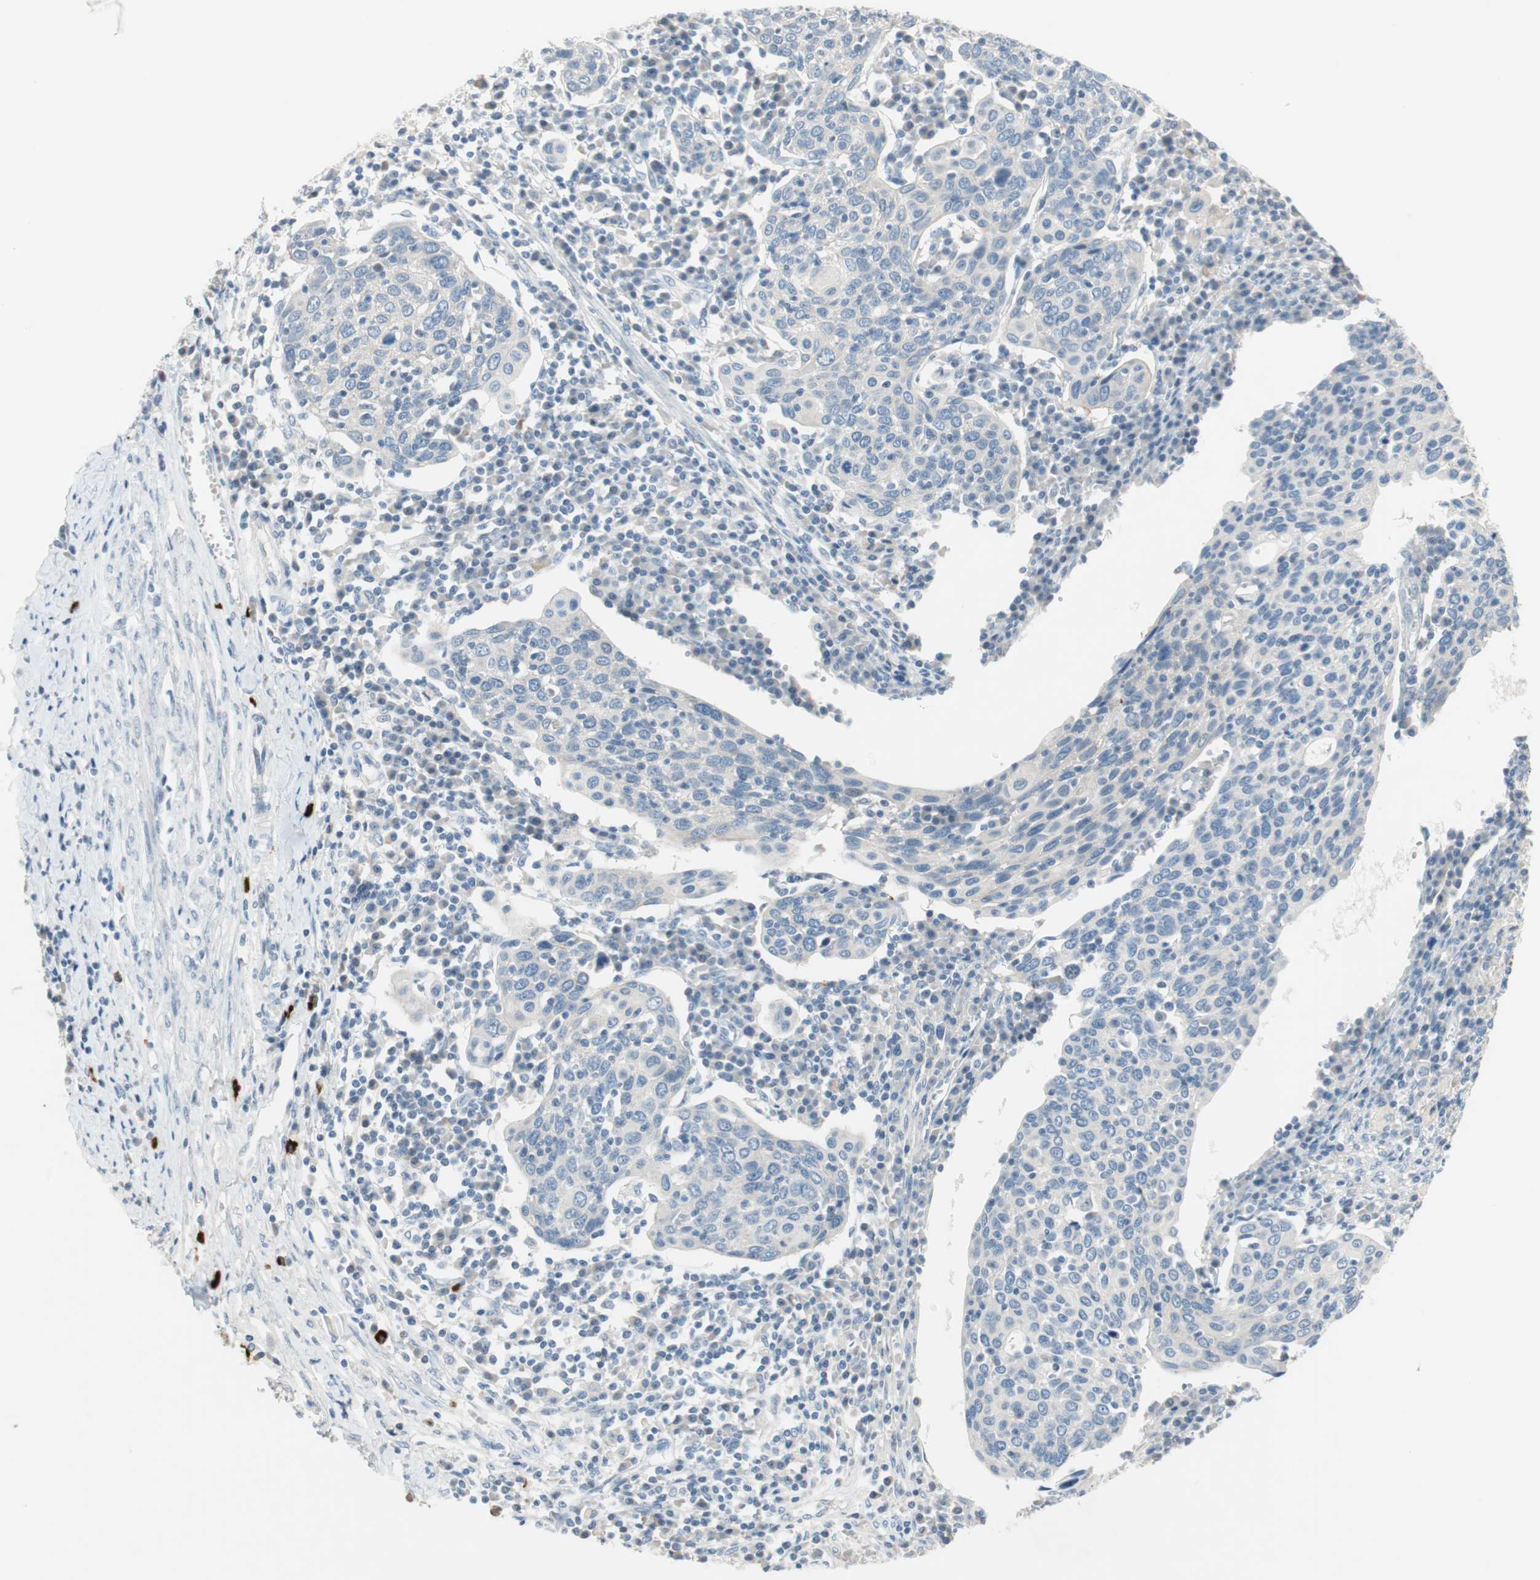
{"staining": {"intensity": "negative", "quantity": "none", "location": "none"}, "tissue": "cervical cancer", "cell_type": "Tumor cells", "image_type": "cancer", "snomed": [{"axis": "morphology", "description": "Squamous cell carcinoma, NOS"}, {"axis": "topography", "description": "Cervix"}], "caption": "The photomicrograph exhibits no staining of tumor cells in cervical squamous cell carcinoma.", "gene": "PDZK1", "patient": {"sex": "female", "age": 40}}